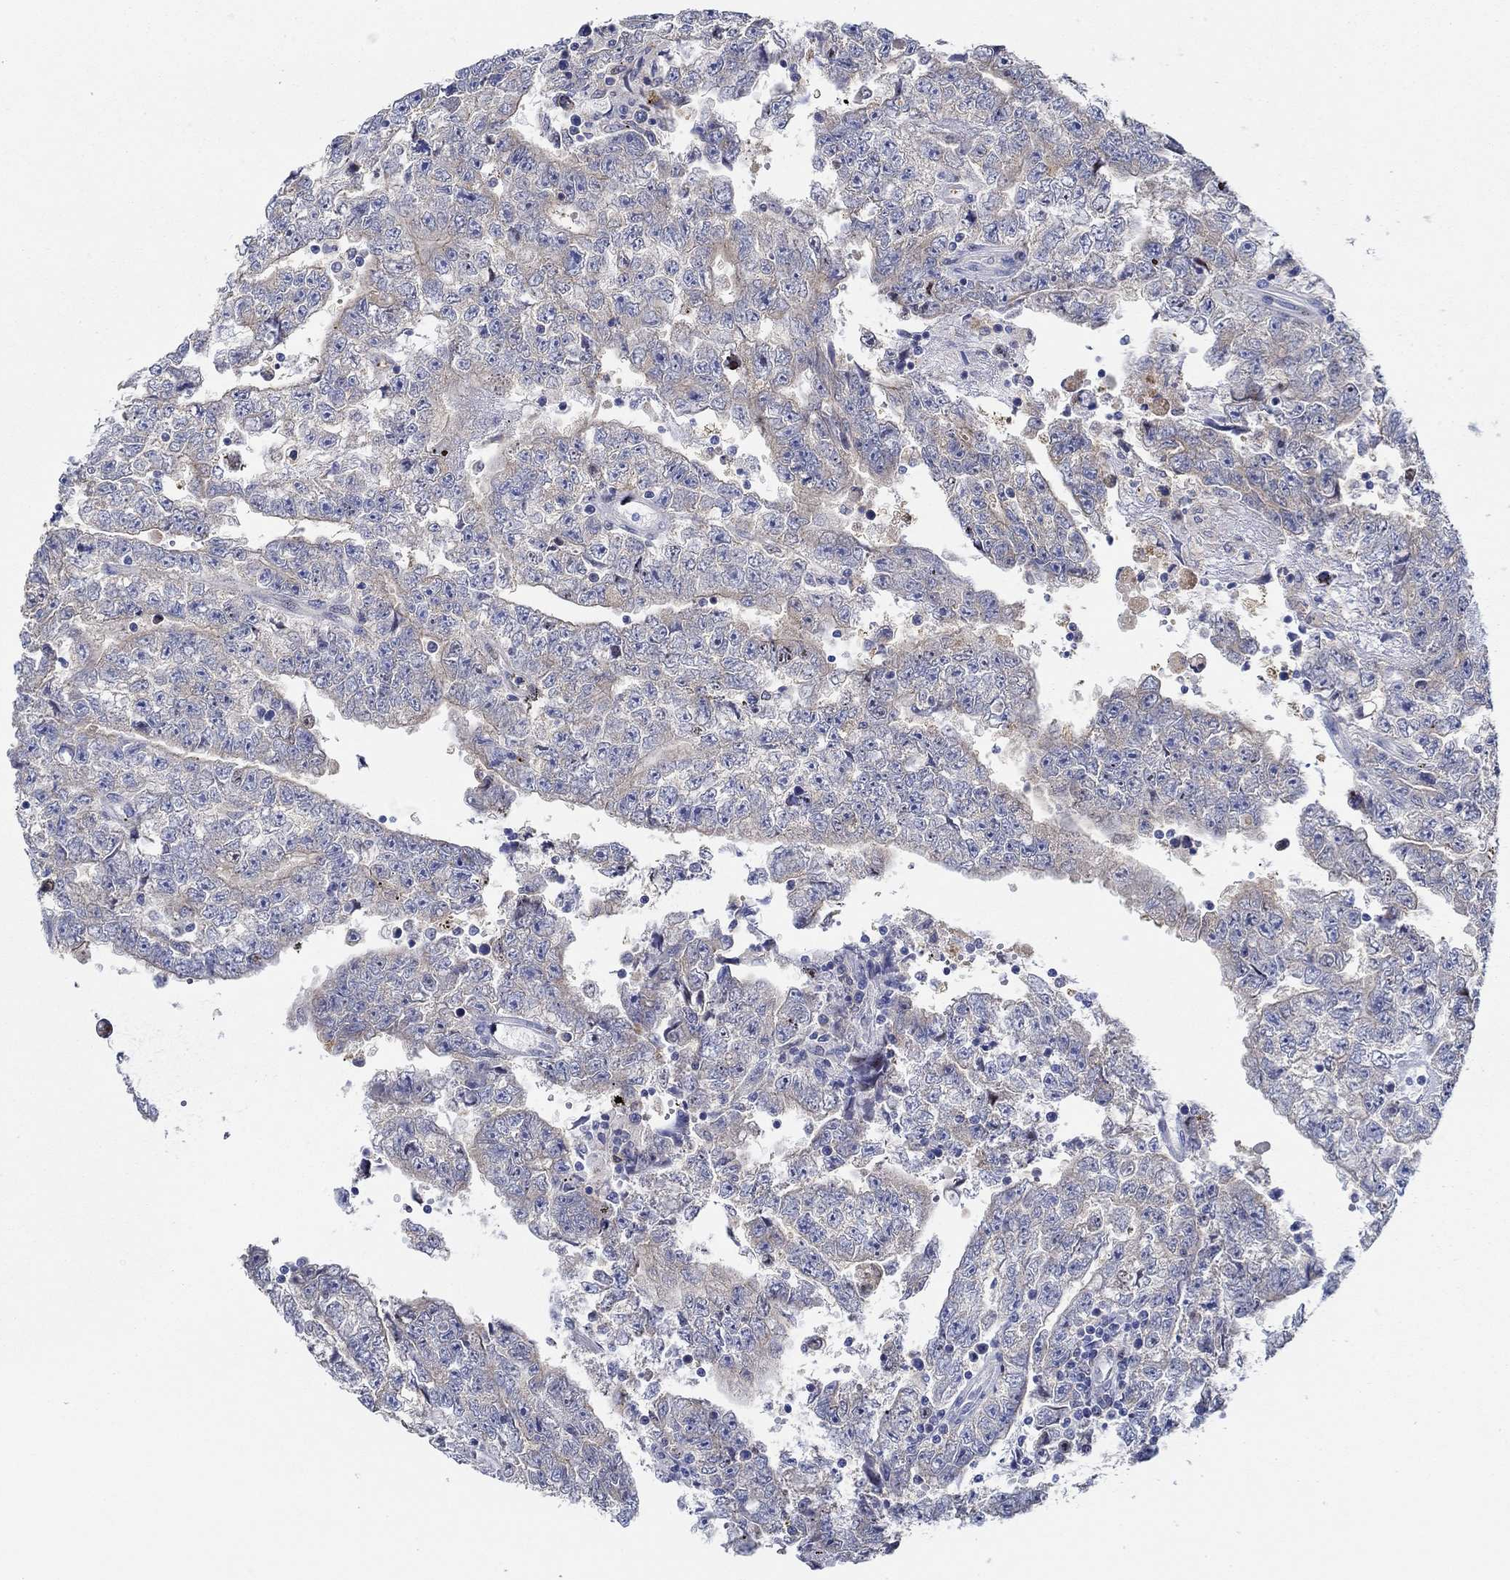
{"staining": {"intensity": "moderate", "quantity": "<25%", "location": "cytoplasmic/membranous"}, "tissue": "testis cancer", "cell_type": "Tumor cells", "image_type": "cancer", "snomed": [{"axis": "morphology", "description": "Carcinoma, Embryonal, NOS"}, {"axis": "topography", "description": "Testis"}], "caption": "Protein staining reveals moderate cytoplasmic/membranous expression in about <25% of tumor cells in testis cancer. (Brightfield microscopy of DAB IHC at high magnification).", "gene": "SLC27A3", "patient": {"sex": "male", "age": 25}}